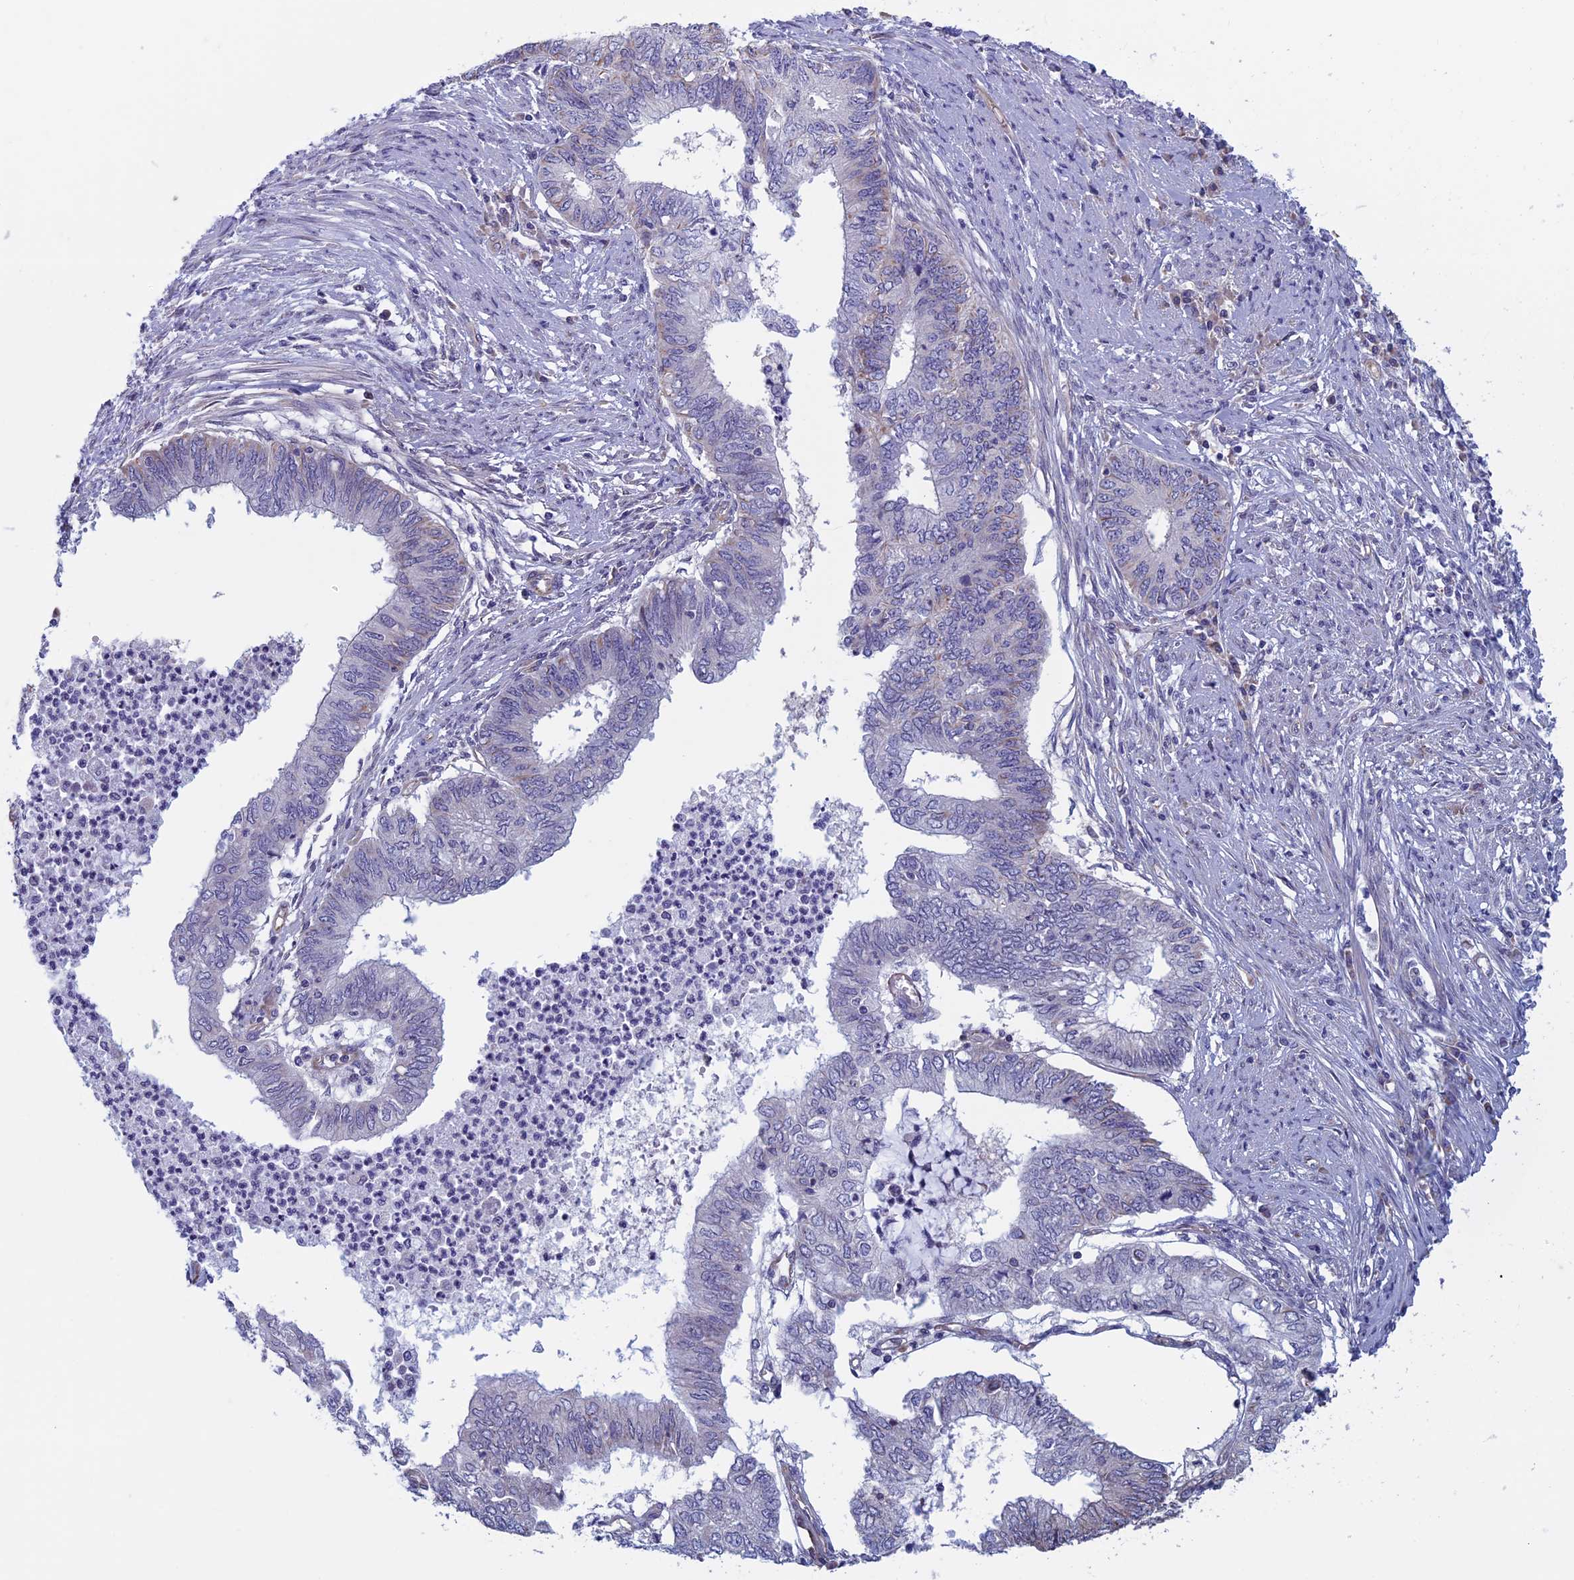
{"staining": {"intensity": "negative", "quantity": "none", "location": "none"}, "tissue": "endometrial cancer", "cell_type": "Tumor cells", "image_type": "cancer", "snomed": [{"axis": "morphology", "description": "Adenocarcinoma, NOS"}, {"axis": "topography", "description": "Endometrium"}], "caption": "A photomicrograph of human endometrial cancer (adenocarcinoma) is negative for staining in tumor cells.", "gene": "BCL2L10", "patient": {"sex": "female", "age": 68}}